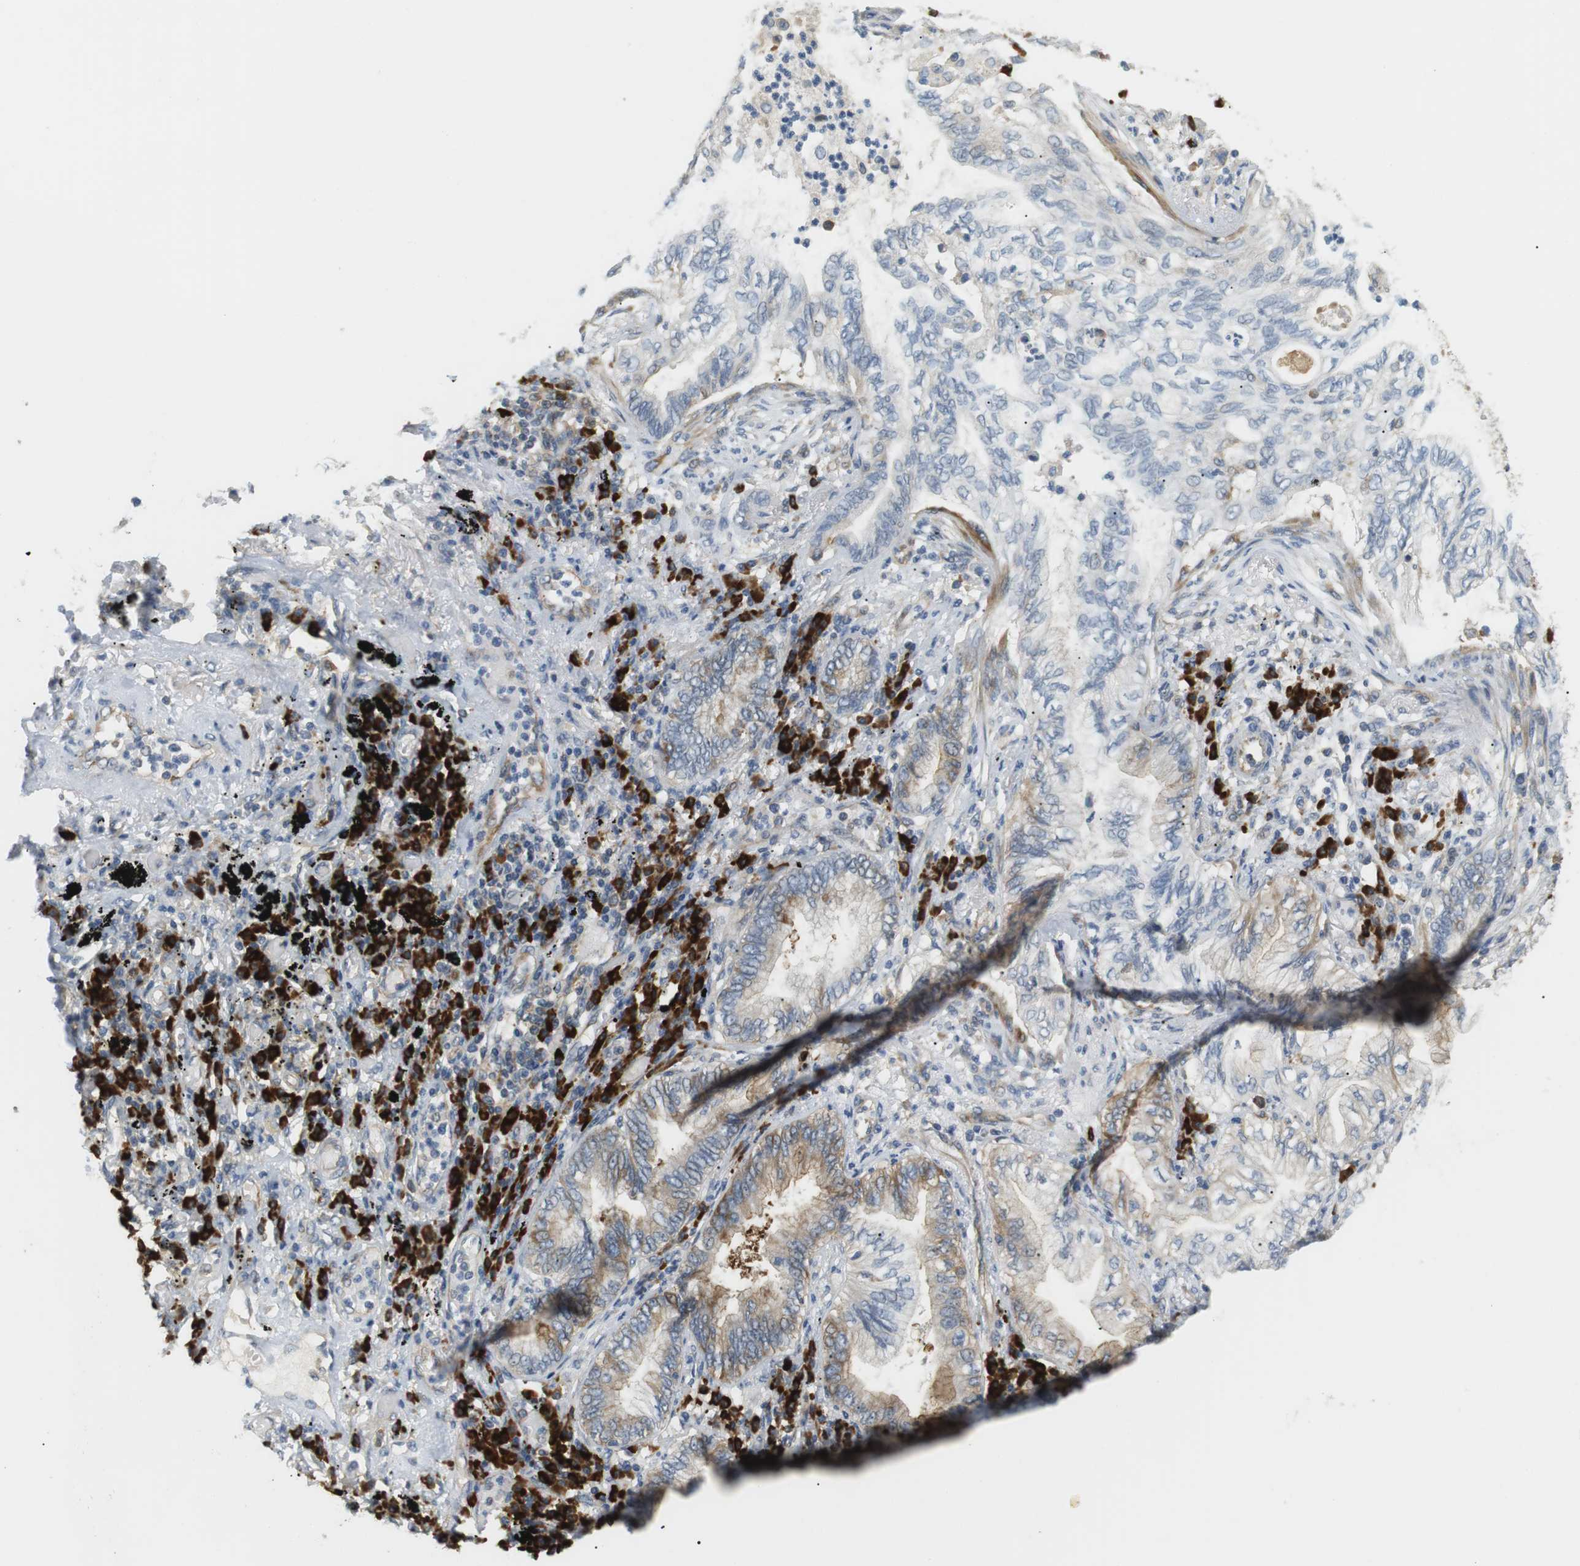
{"staining": {"intensity": "weak", "quantity": "<25%", "location": "cytoplasmic/membranous"}, "tissue": "lung cancer", "cell_type": "Tumor cells", "image_type": "cancer", "snomed": [{"axis": "morphology", "description": "Normal tissue, NOS"}, {"axis": "morphology", "description": "Adenocarcinoma, NOS"}, {"axis": "topography", "description": "Bronchus"}, {"axis": "topography", "description": "Lung"}], "caption": "This histopathology image is of lung adenocarcinoma stained with immunohistochemistry (IHC) to label a protein in brown with the nuclei are counter-stained blue. There is no positivity in tumor cells.", "gene": "TMEM200A", "patient": {"sex": "female", "age": 70}}